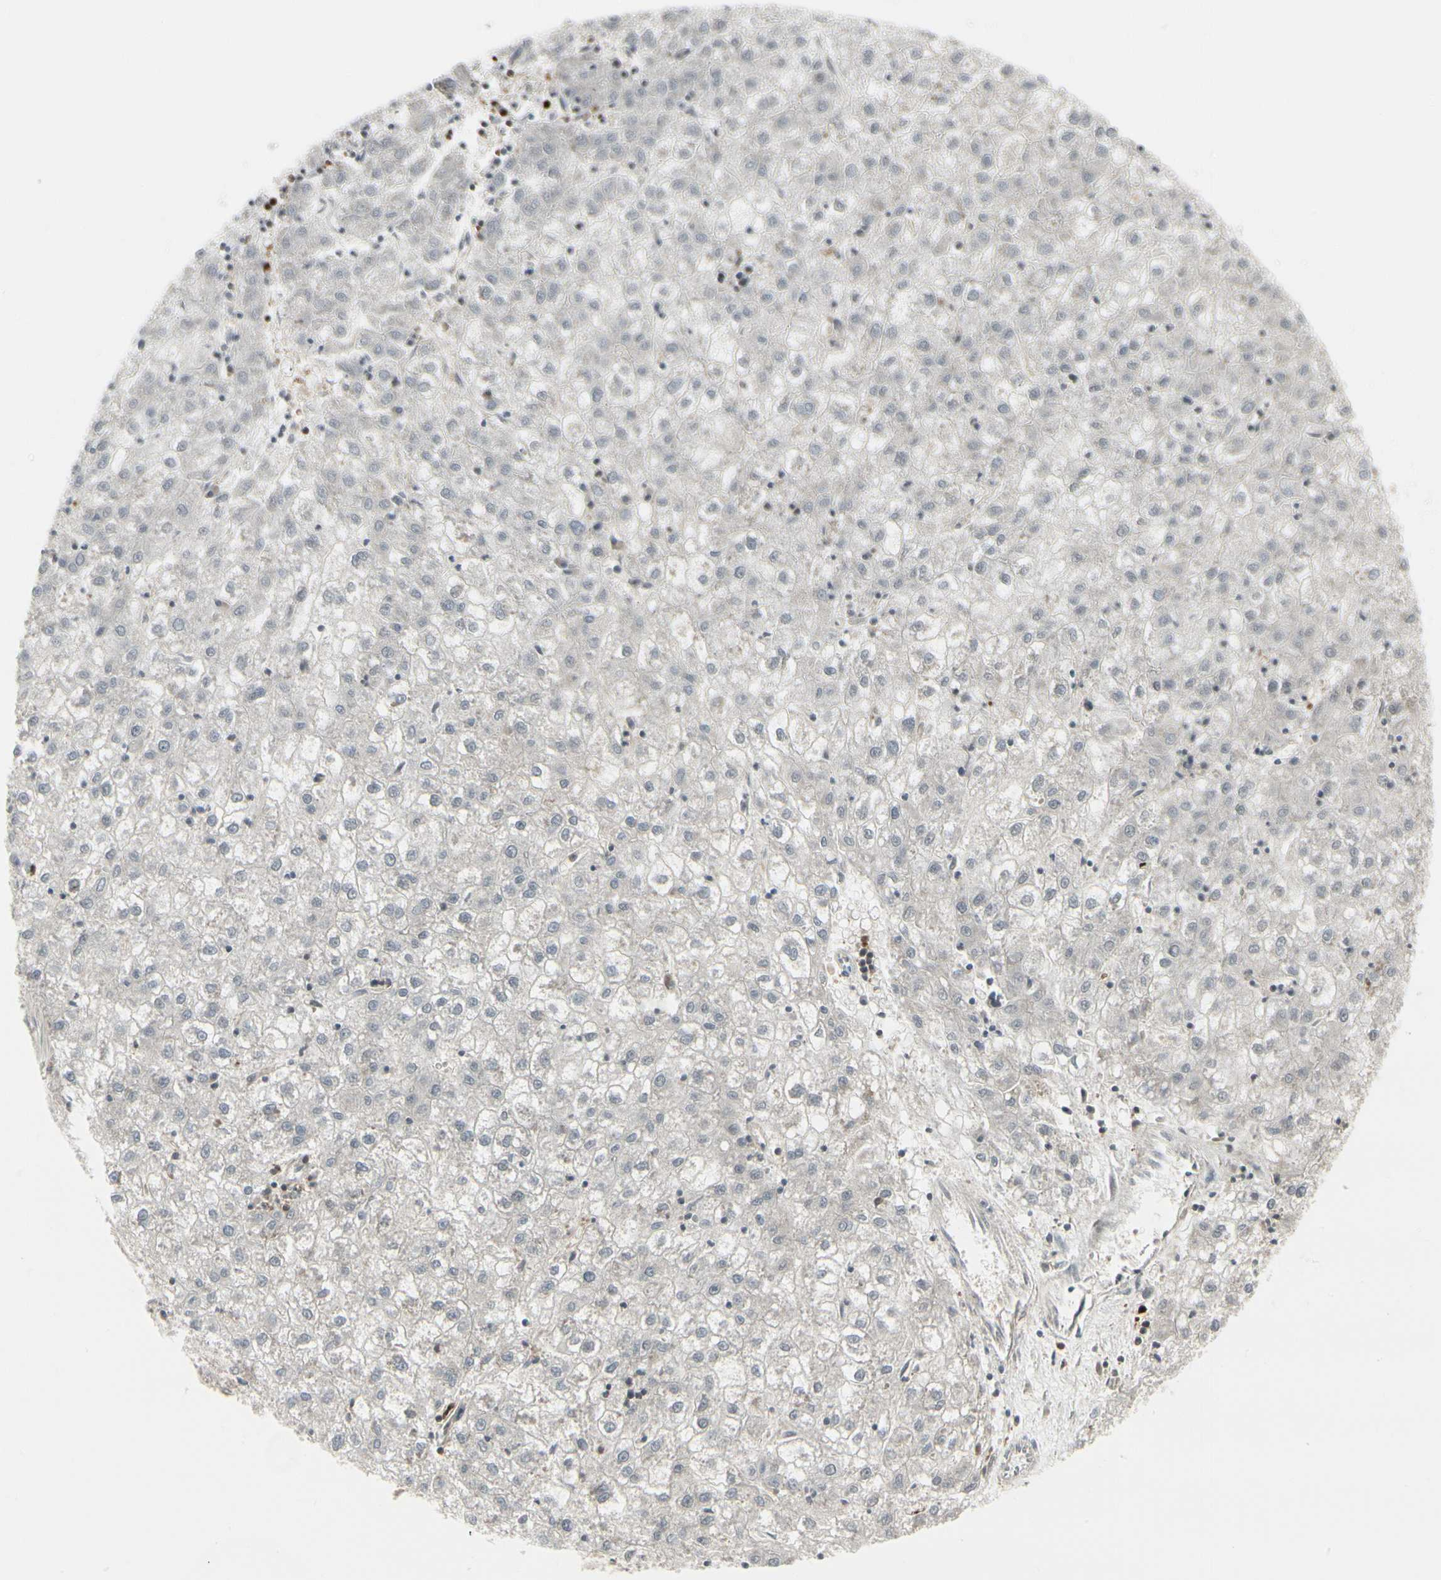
{"staining": {"intensity": "negative", "quantity": "none", "location": "none"}, "tissue": "liver cancer", "cell_type": "Tumor cells", "image_type": "cancer", "snomed": [{"axis": "morphology", "description": "Carcinoma, Hepatocellular, NOS"}, {"axis": "topography", "description": "Liver"}], "caption": "There is no significant staining in tumor cells of liver cancer (hepatocellular carcinoma).", "gene": "IGFBP6", "patient": {"sex": "male", "age": 72}}